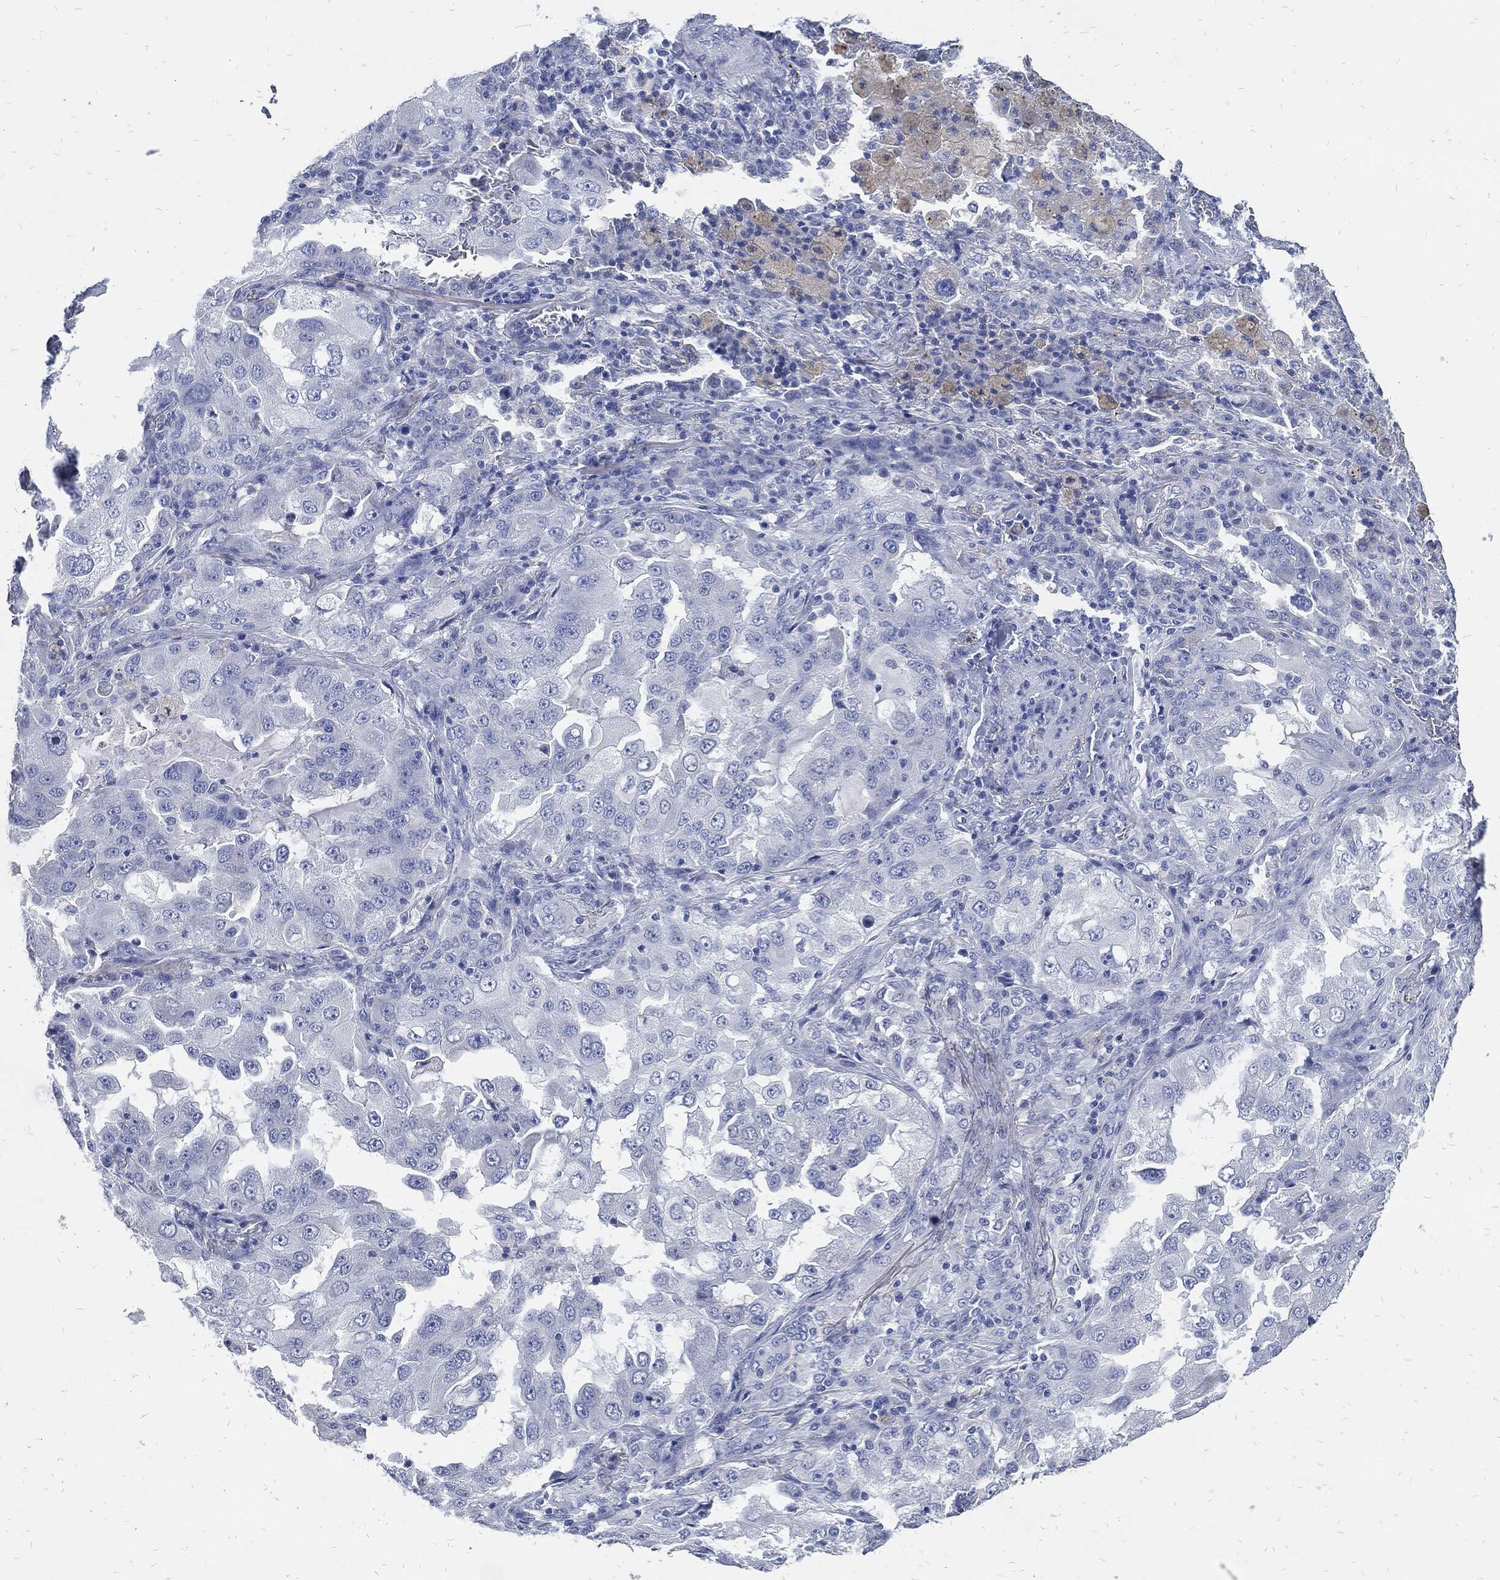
{"staining": {"intensity": "negative", "quantity": "none", "location": "none"}, "tissue": "lung cancer", "cell_type": "Tumor cells", "image_type": "cancer", "snomed": [{"axis": "morphology", "description": "Adenocarcinoma, NOS"}, {"axis": "topography", "description": "Lung"}], "caption": "Tumor cells are negative for brown protein staining in adenocarcinoma (lung).", "gene": "FABP4", "patient": {"sex": "female", "age": 61}}